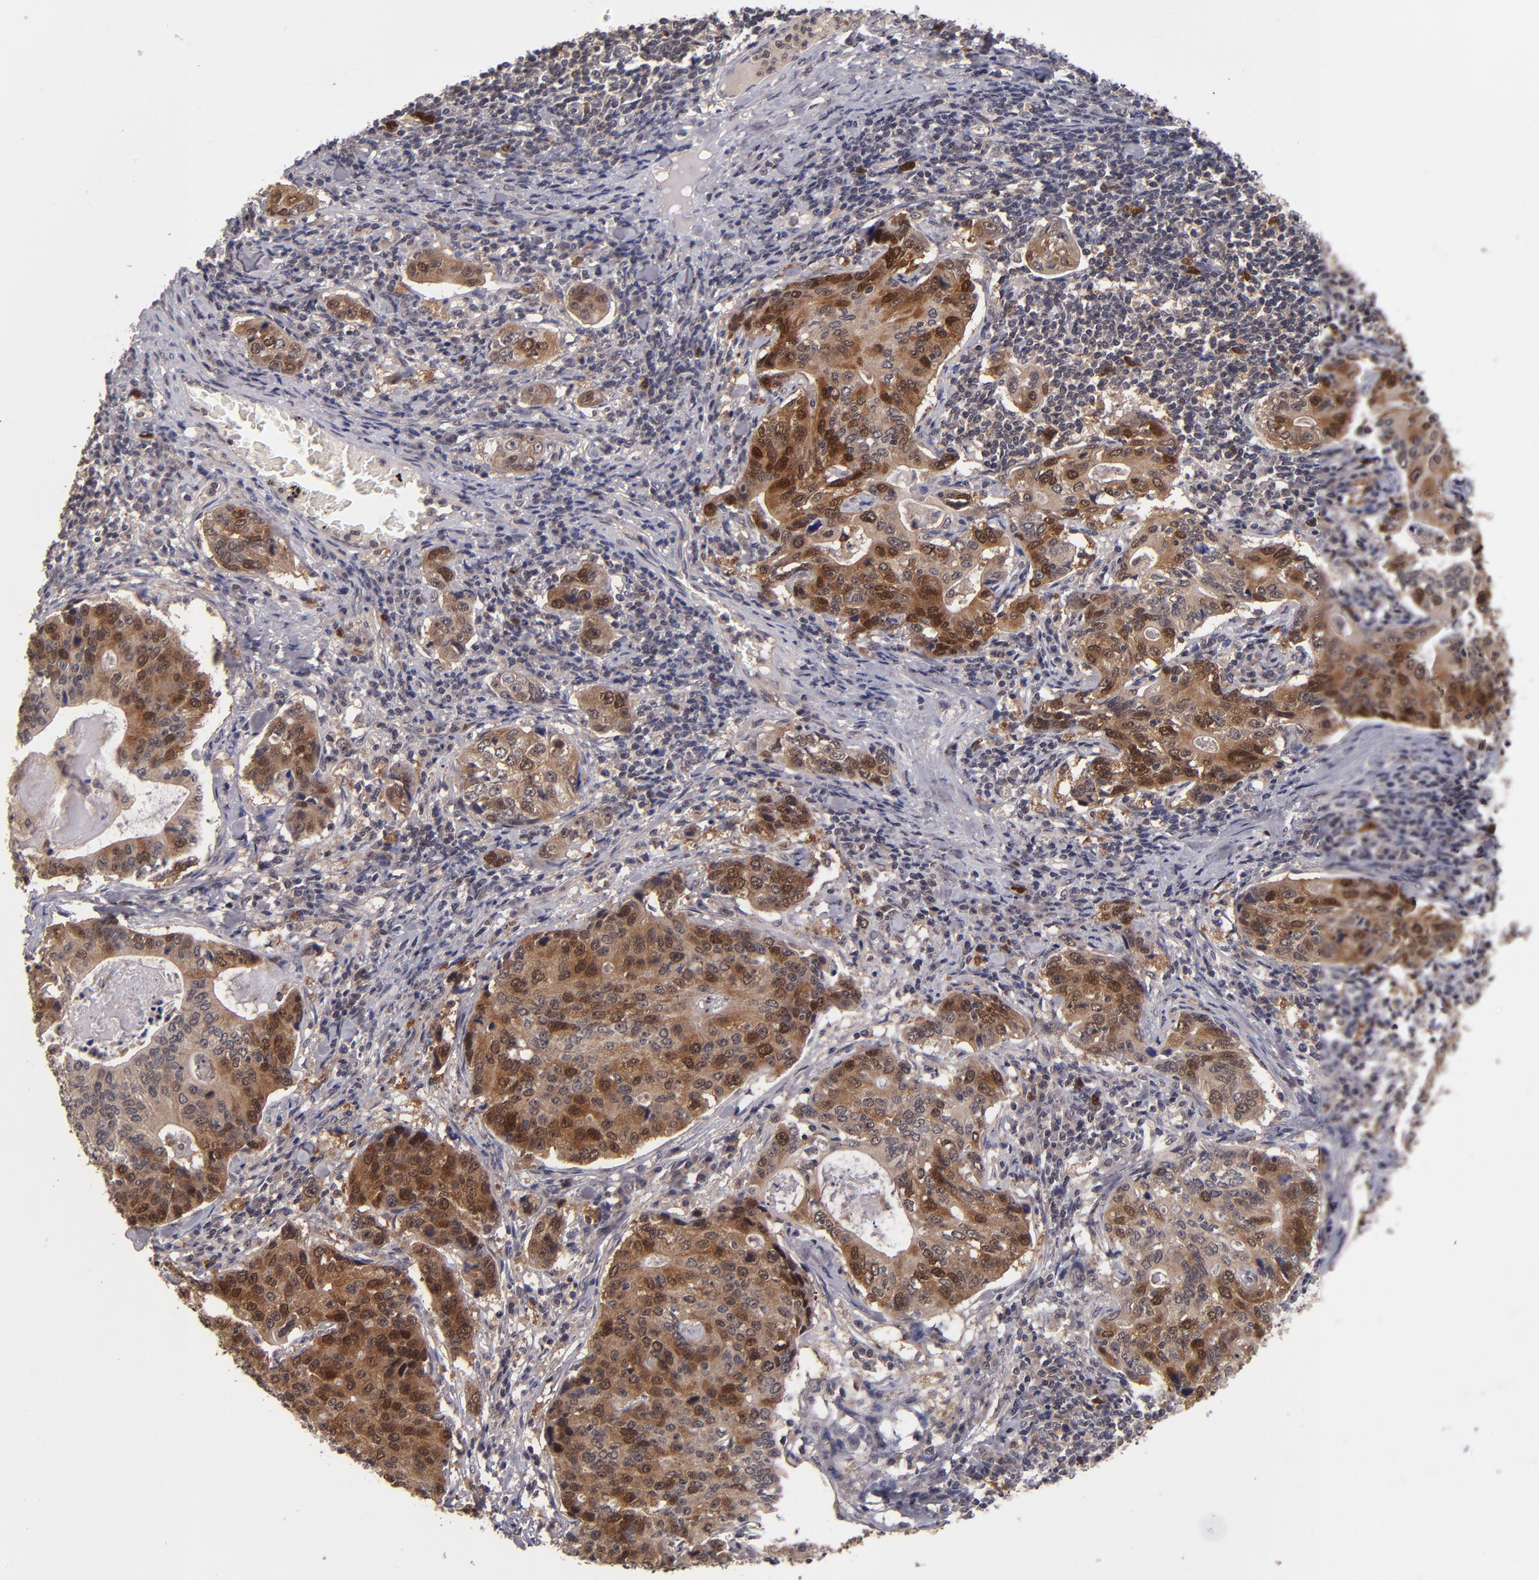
{"staining": {"intensity": "strong", "quantity": ">75%", "location": "cytoplasmic/membranous,nuclear"}, "tissue": "stomach cancer", "cell_type": "Tumor cells", "image_type": "cancer", "snomed": [{"axis": "morphology", "description": "Adenocarcinoma, NOS"}, {"axis": "topography", "description": "Esophagus"}, {"axis": "topography", "description": "Stomach"}], "caption": "Adenocarcinoma (stomach) was stained to show a protein in brown. There is high levels of strong cytoplasmic/membranous and nuclear positivity in approximately >75% of tumor cells. The staining was performed using DAB (3,3'-diaminobenzidine) to visualize the protein expression in brown, while the nuclei were stained in blue with hematoxylin (Magnification: 20x).", "gene": "TYMS", "patient": {"sex": "male", "age": 74}}